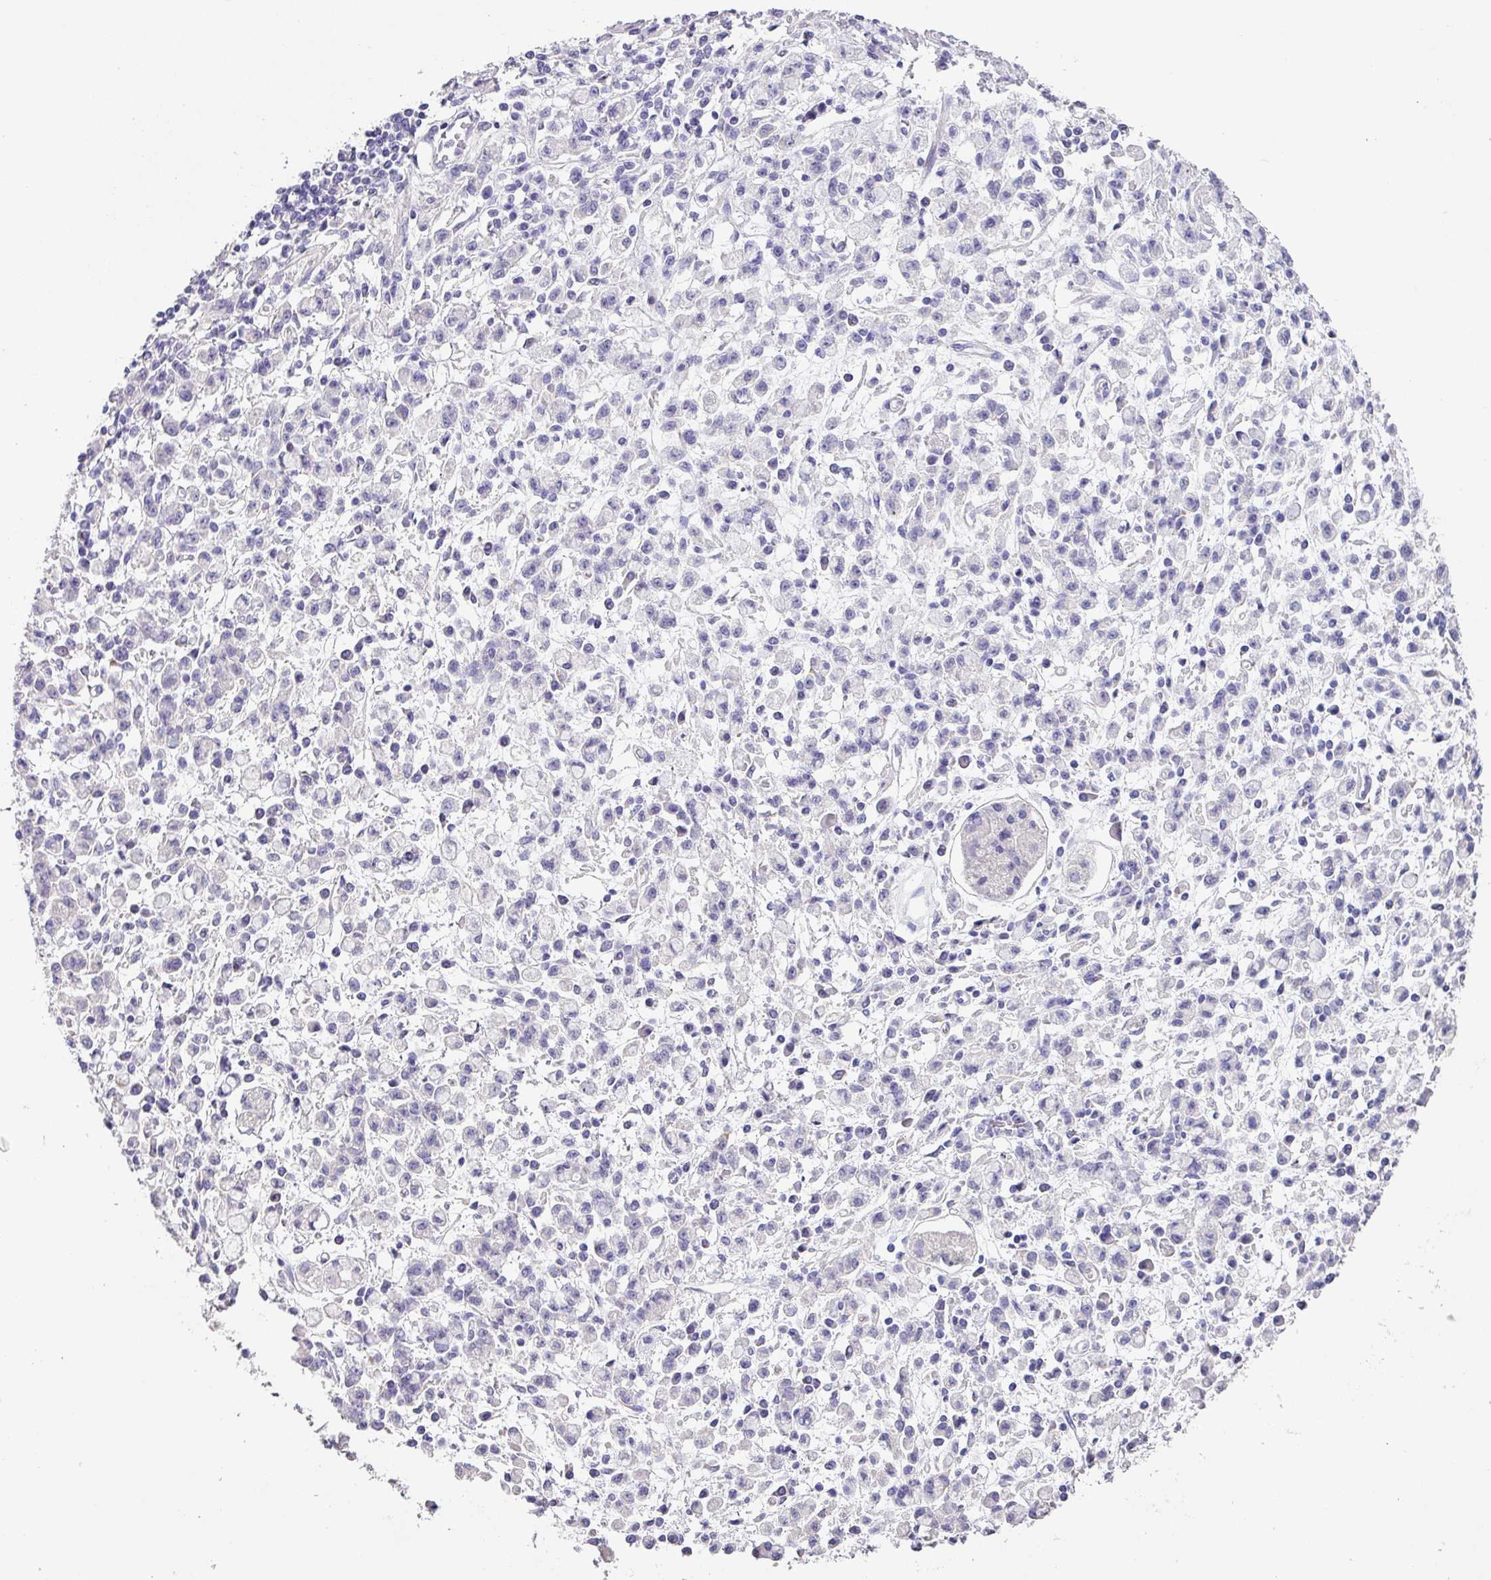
{"staining": {"intensity": "negative", "quantity": "none", "location": "none"}, "tissue": "stomach cancer", "cell_type": "Tumor cells", "image_type": "cancer", "snomed": [{"axis": "morphology", "description": "Adenocarcinoma, NOS"}, {"axis": "topography", "description": "Stomach"}], "caption": "The histopathology image reveals no significant expression in tumor cells of stomach cancer.", "gene": "ZG16", "patient": {"sex": "male", "age": 77}}